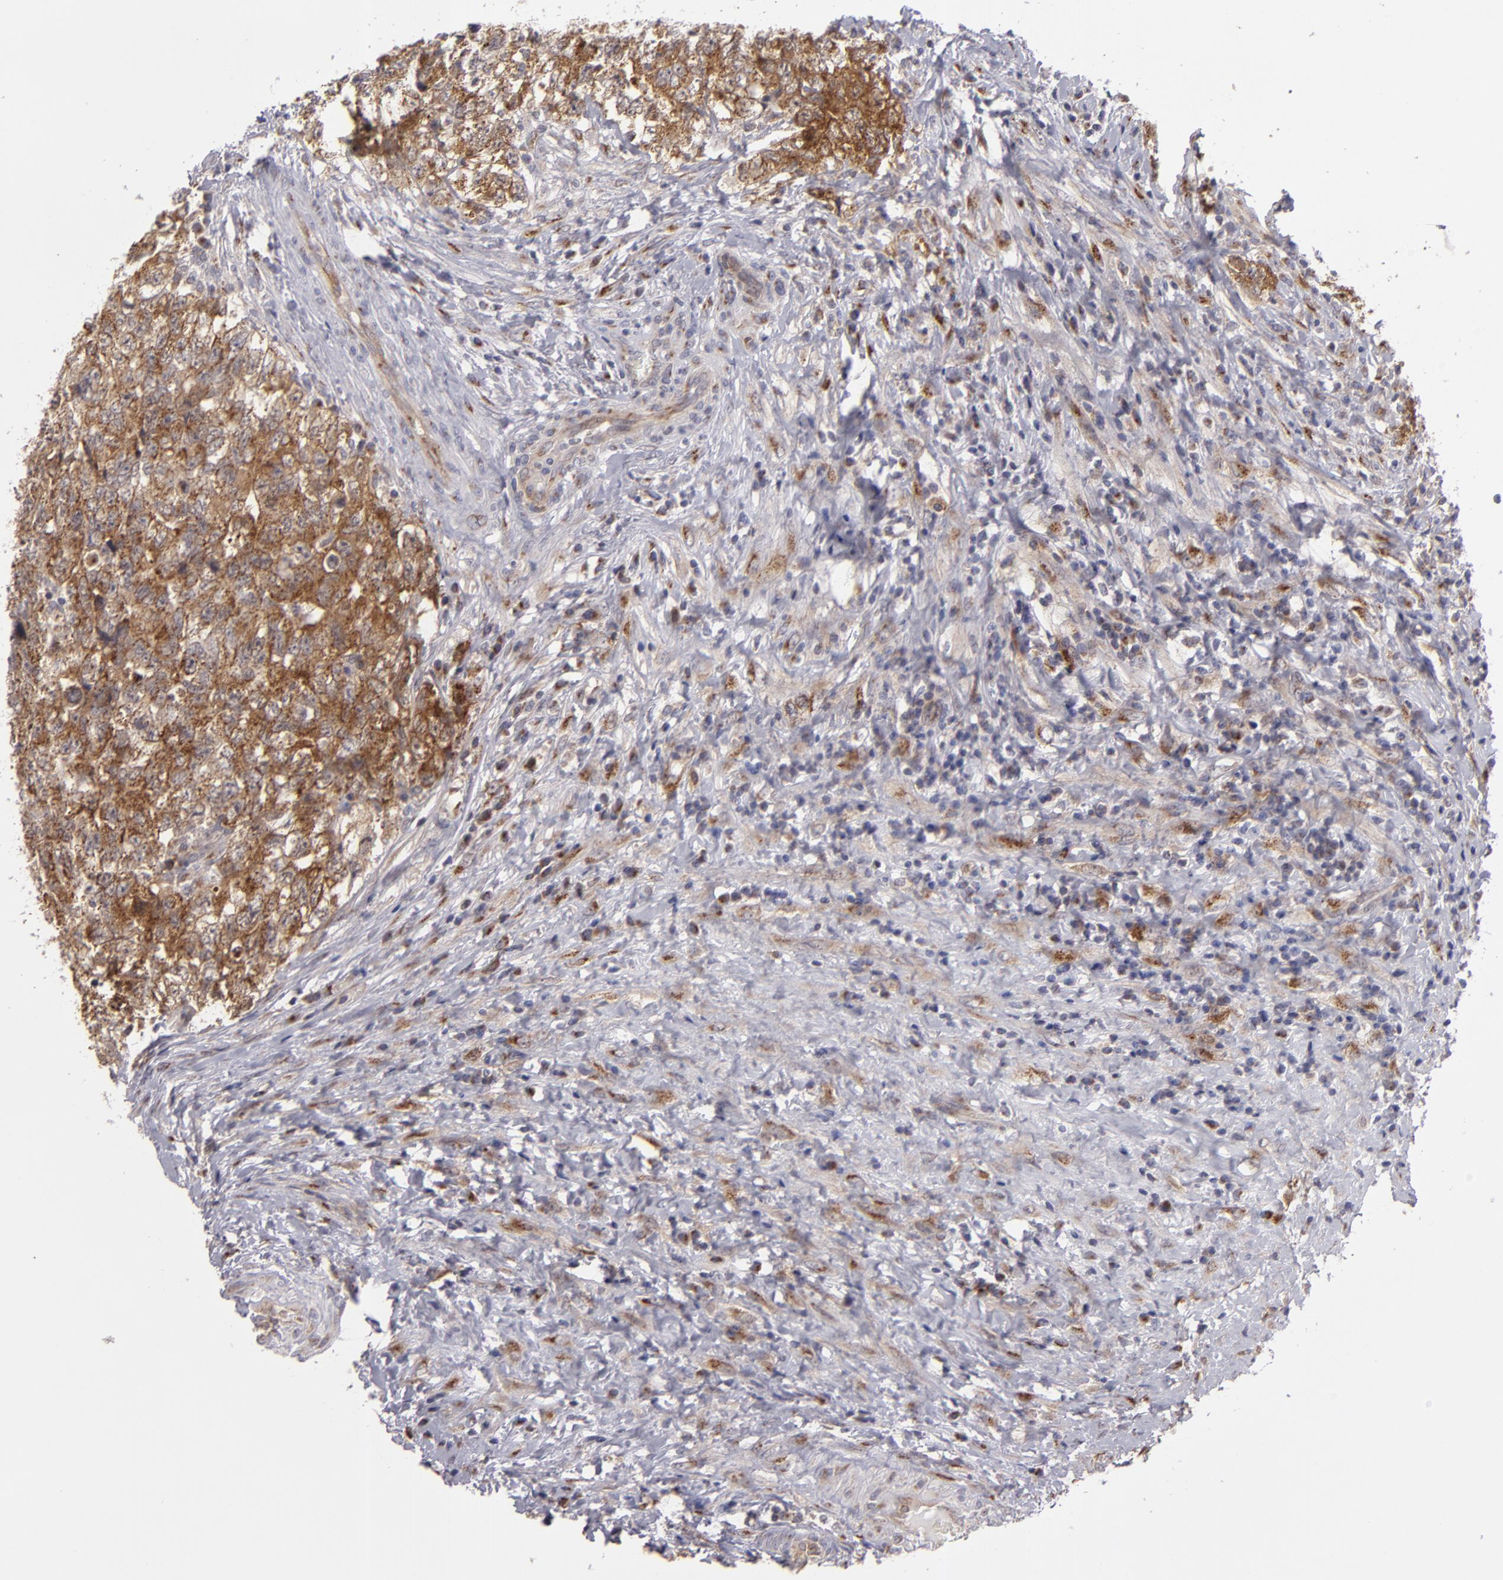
{"staining": {"intensity": "strong", "quantity": ">75%", "location": "cytoplasmic/membranous"}, "tissue": "testis cancer", "cell_type": "Tumor cells", "image_type": "cancer", "snomed": [{"axis": "morphology", "description": "Carcinoma, Embryonal, NOS"}, {"axis": "topography", "description": "Testis"}], "caption": "Protein positivity by IHC shows strong cytoplasmic/membranous expression in approximately >75% of tumor cells in testis cancer.", "gene": "SH2D4A", "patient": {"sex": "male", "age": 31}}